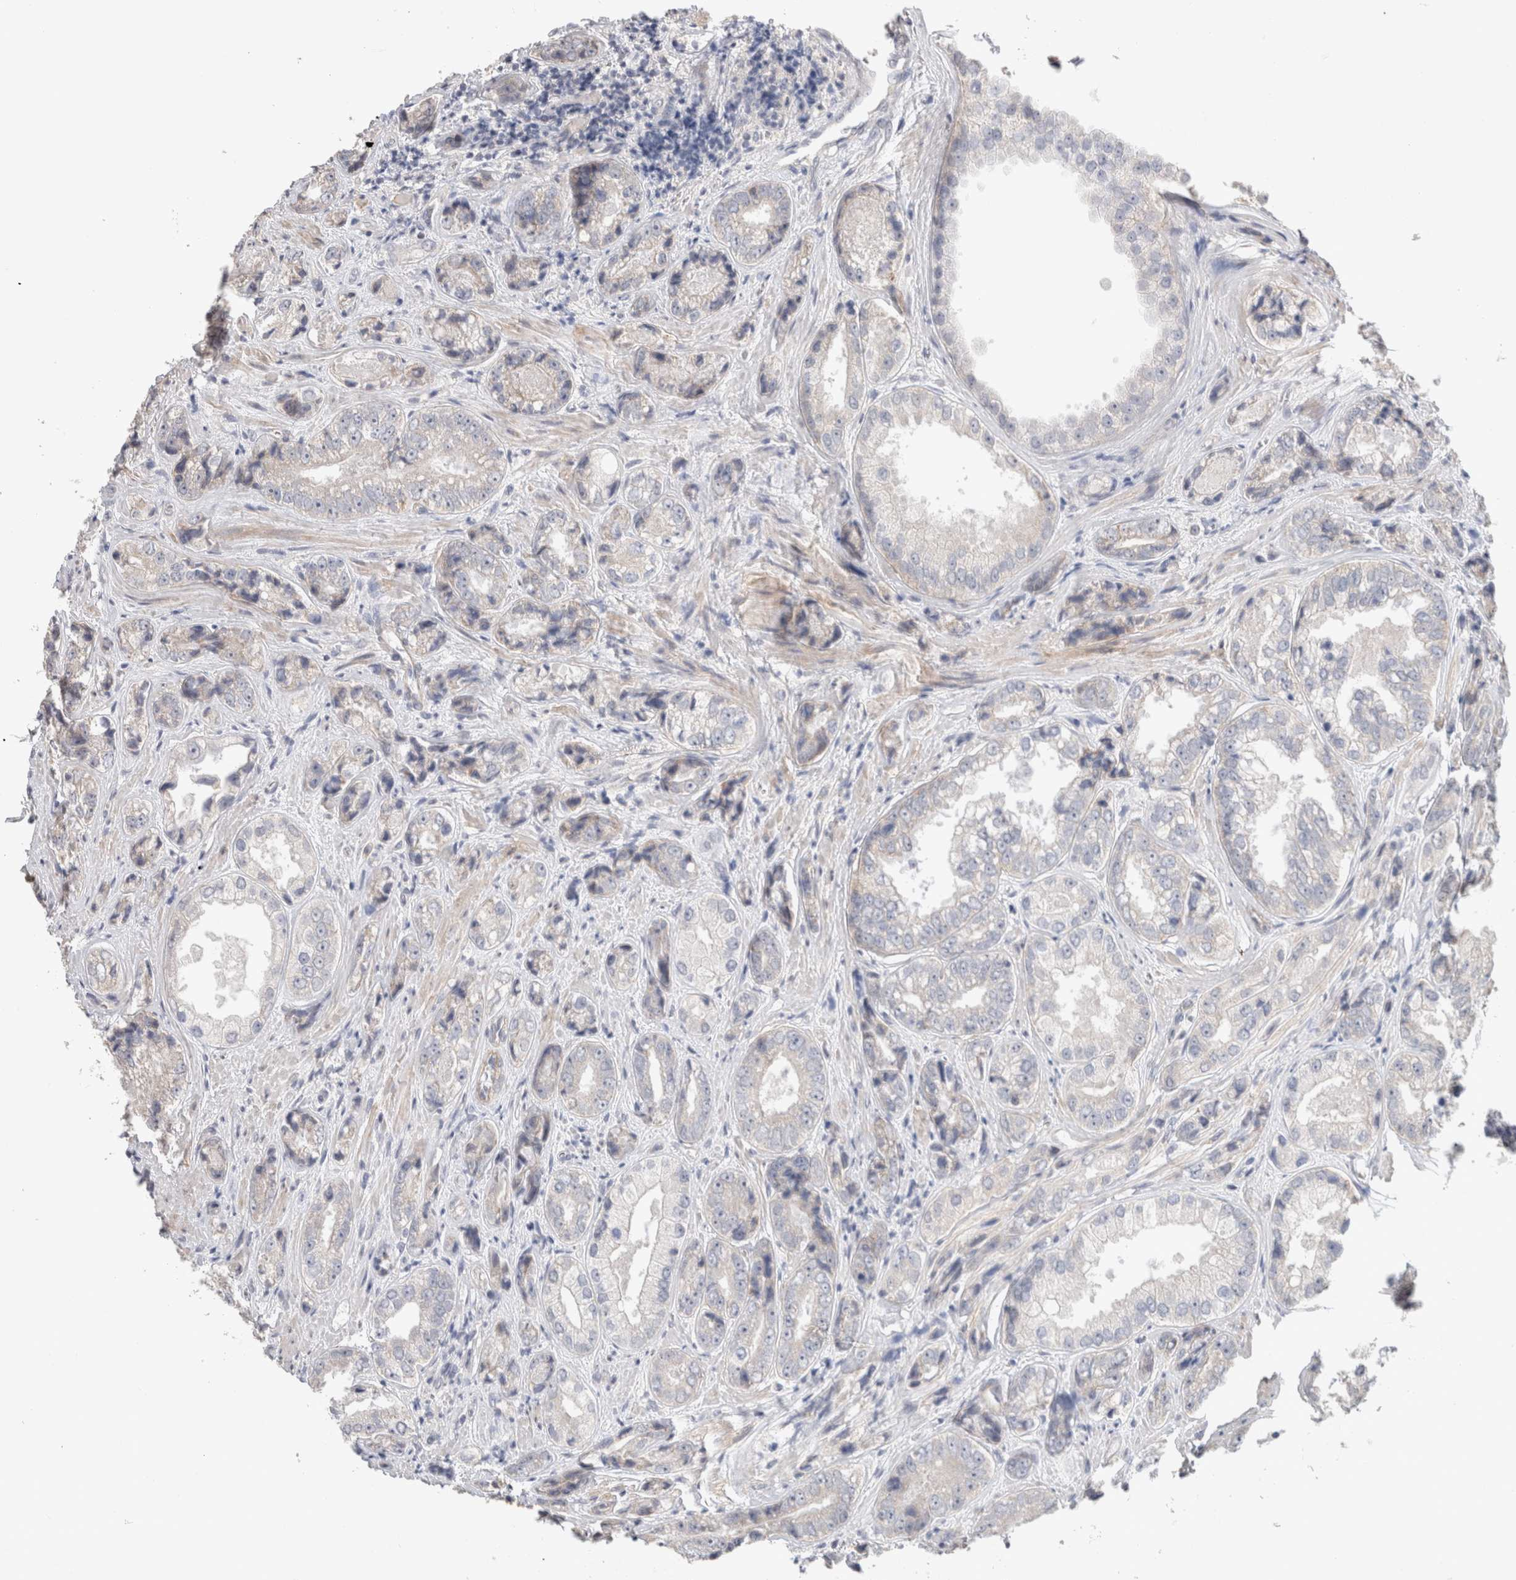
{"staining": {"intensity": "negative", "quantity": "none", "location": "none"}, "tissue": "prostate cancer", "cell_type": "Tumor cells", "image_type": "cancer", "snomed": [{"axis": "morphology", "description": "Adenocarcinoma, High grade"}, {"axis": "topography", "description": "Prostate"}], "caption": "Immunohistochemistry (IHC) image of neoplastic tissue: high-grade adenocarcinoma (prostate) stained with DAB displays no significant protein staining in tumor cells. (Immunohistochemistry, brightfield microscopy, high magnification).", "gene": "DMD", "patient": {"sex": "male", "age": 61}}